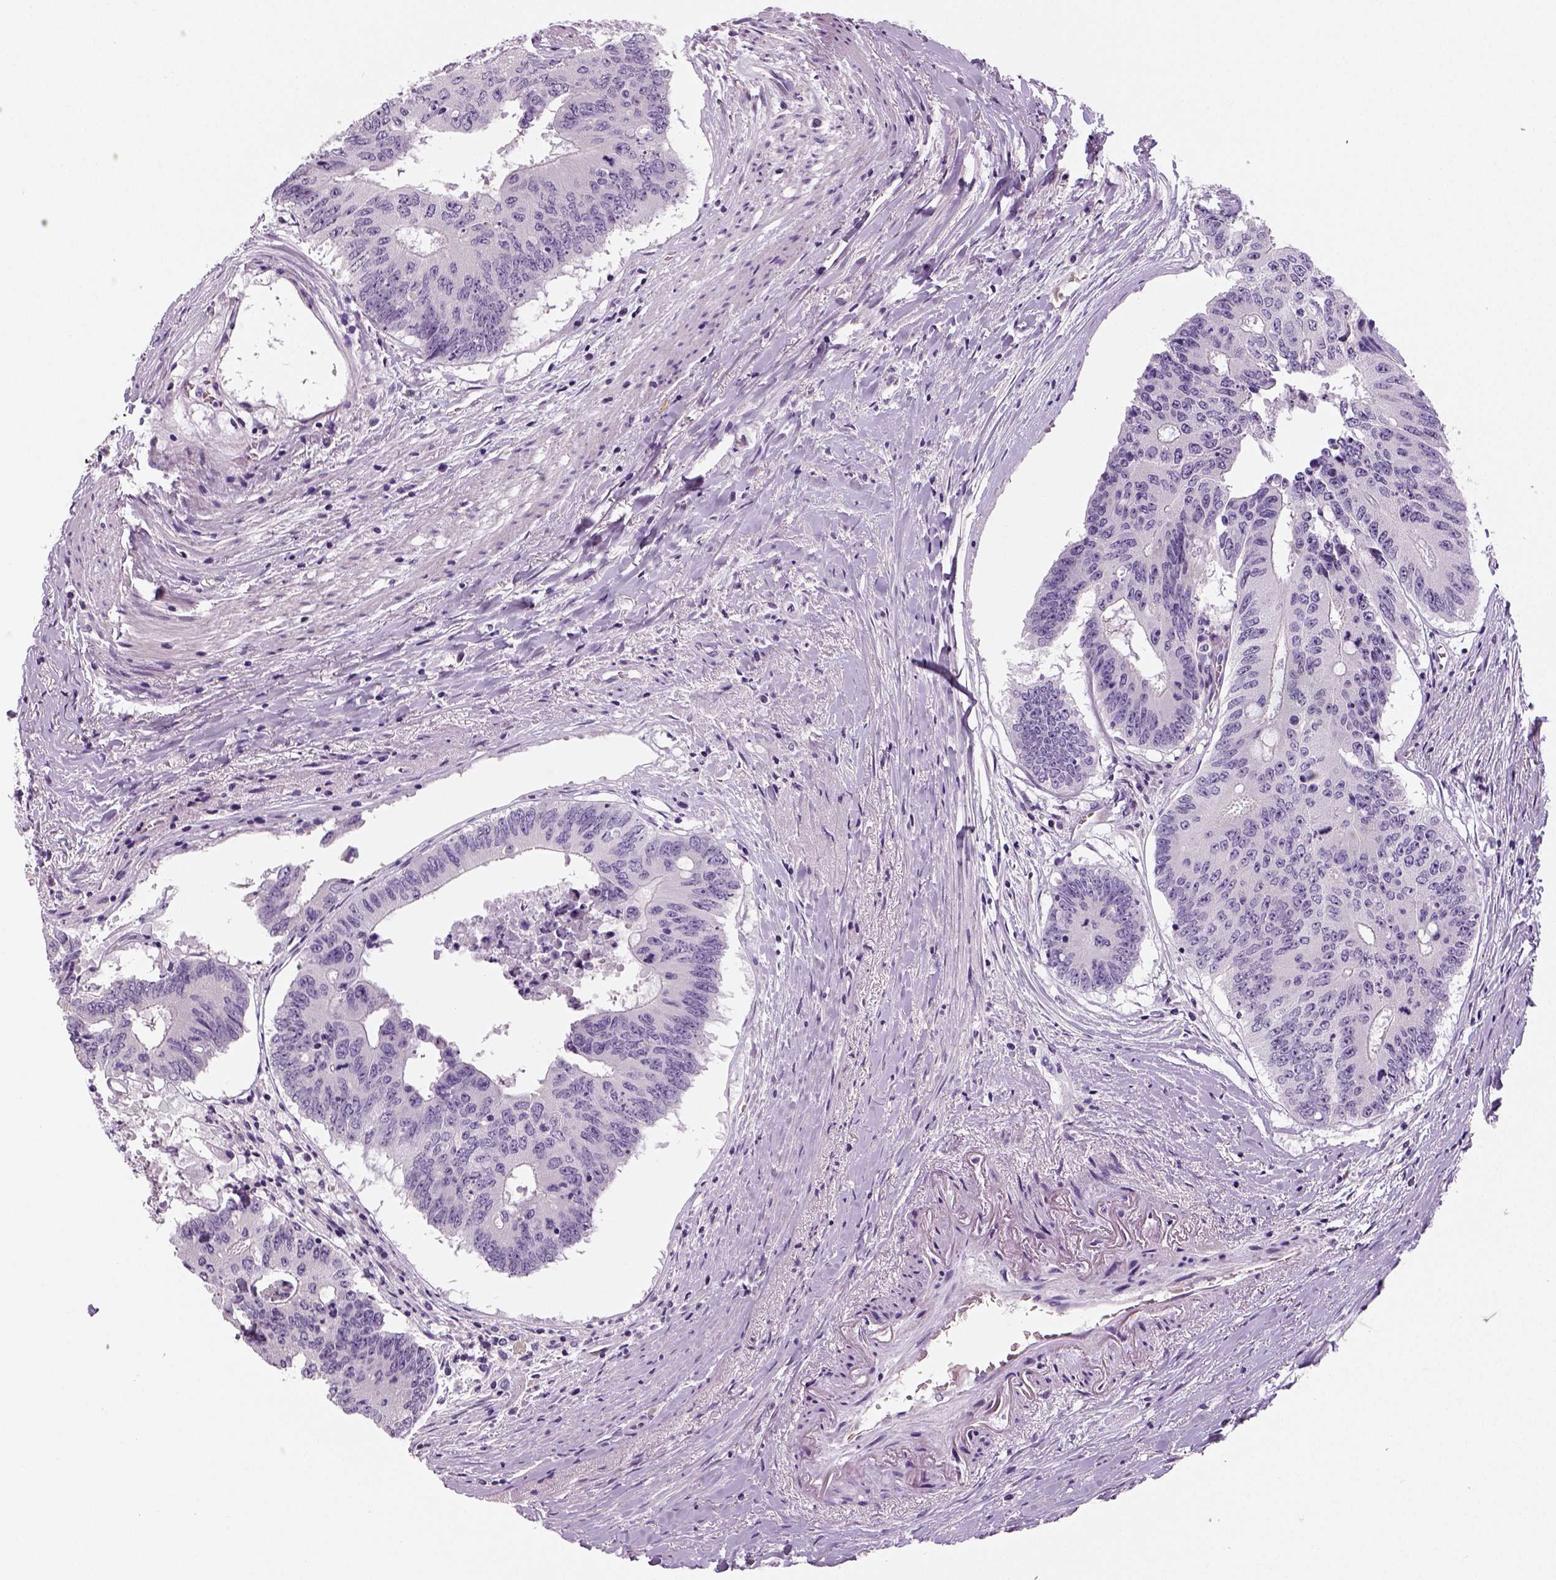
{"staining": {"intensity": "negative", "quantity": "none", "location": "none"}, "tissue": "colorectal cancer", "cell_type": "Tumor cells", "image_type": "cancer", "snomed": [{"axis": "morphology", "description": "Adenocarcinoma, NOS"}, {"axis": "topography", "description": "Rectum"}], "caption": "High power microscopy micrograph of an immunohistochemistry (IHC) micrograph of colorectal cancer, revealing no significant positivity in tumor cells.", "gene": "TSPAN7", "patient": {"sex": "male", "age": 59}}